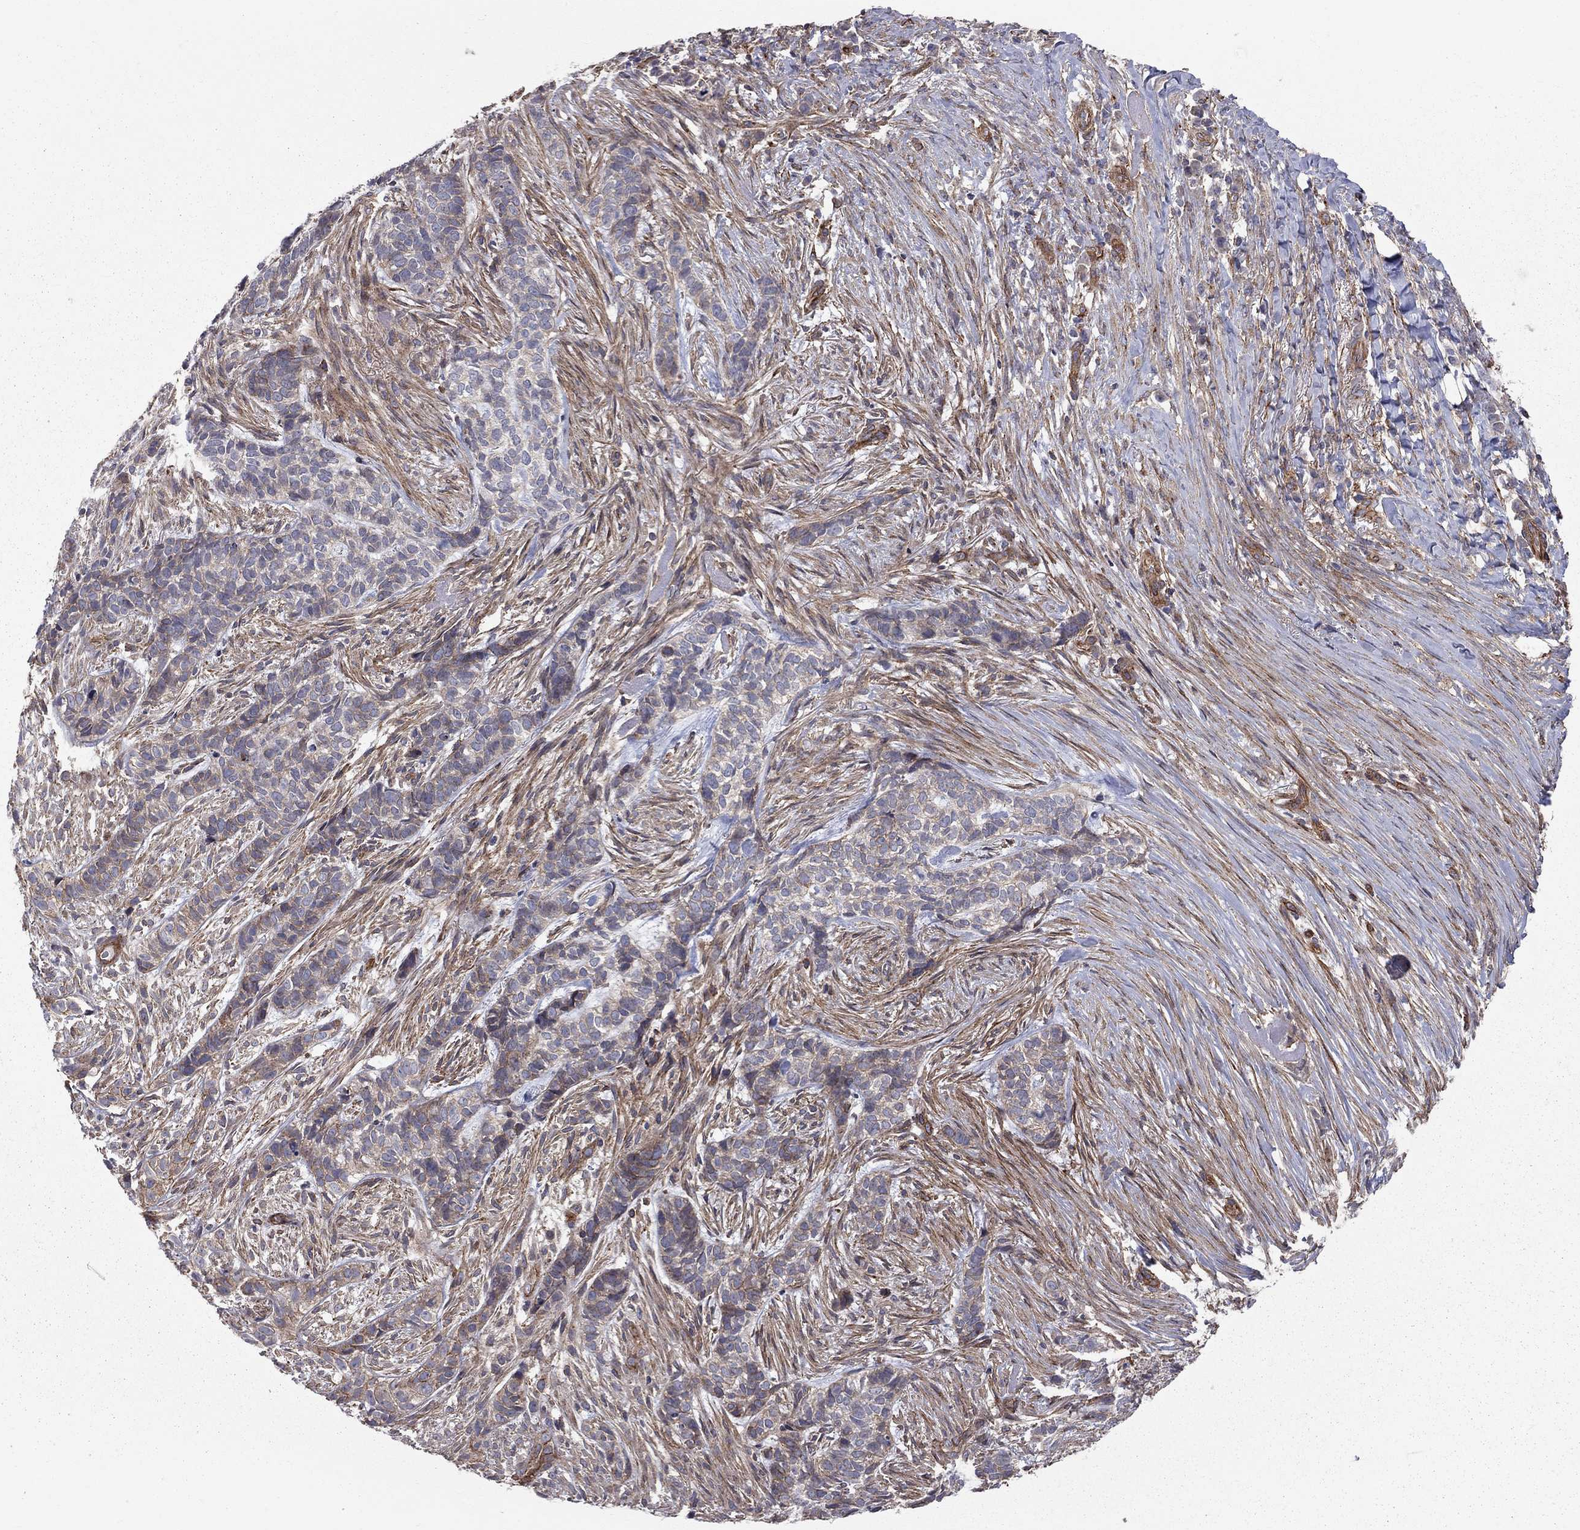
{"staining": {"intensity": "negative", "quantity": "none", "location": "none"}, "tissue": "skin cancer", "cell_type": "Tumor cells", "image_type": "cancer", "snomed": [{"axis": "morphology", "description": "Basal cell carcinoma"}, {"axis": "topography", "description": "Skin"}], "caption": "High magnification brightfield microscopy of basal cell carcinoma (skin) stained with DAB (3,3'-diaminobenzidine) (brown) and counterstained with hematoxylin (blue): tumor cells show no significant staining. (Brightfield microscopy of DAB (3,3'-diaminobenzidine) immunohistochemistry (IHC) at high magnification).", "gene": "RASEF", "patient": {"sex": "female", "age": 69}}